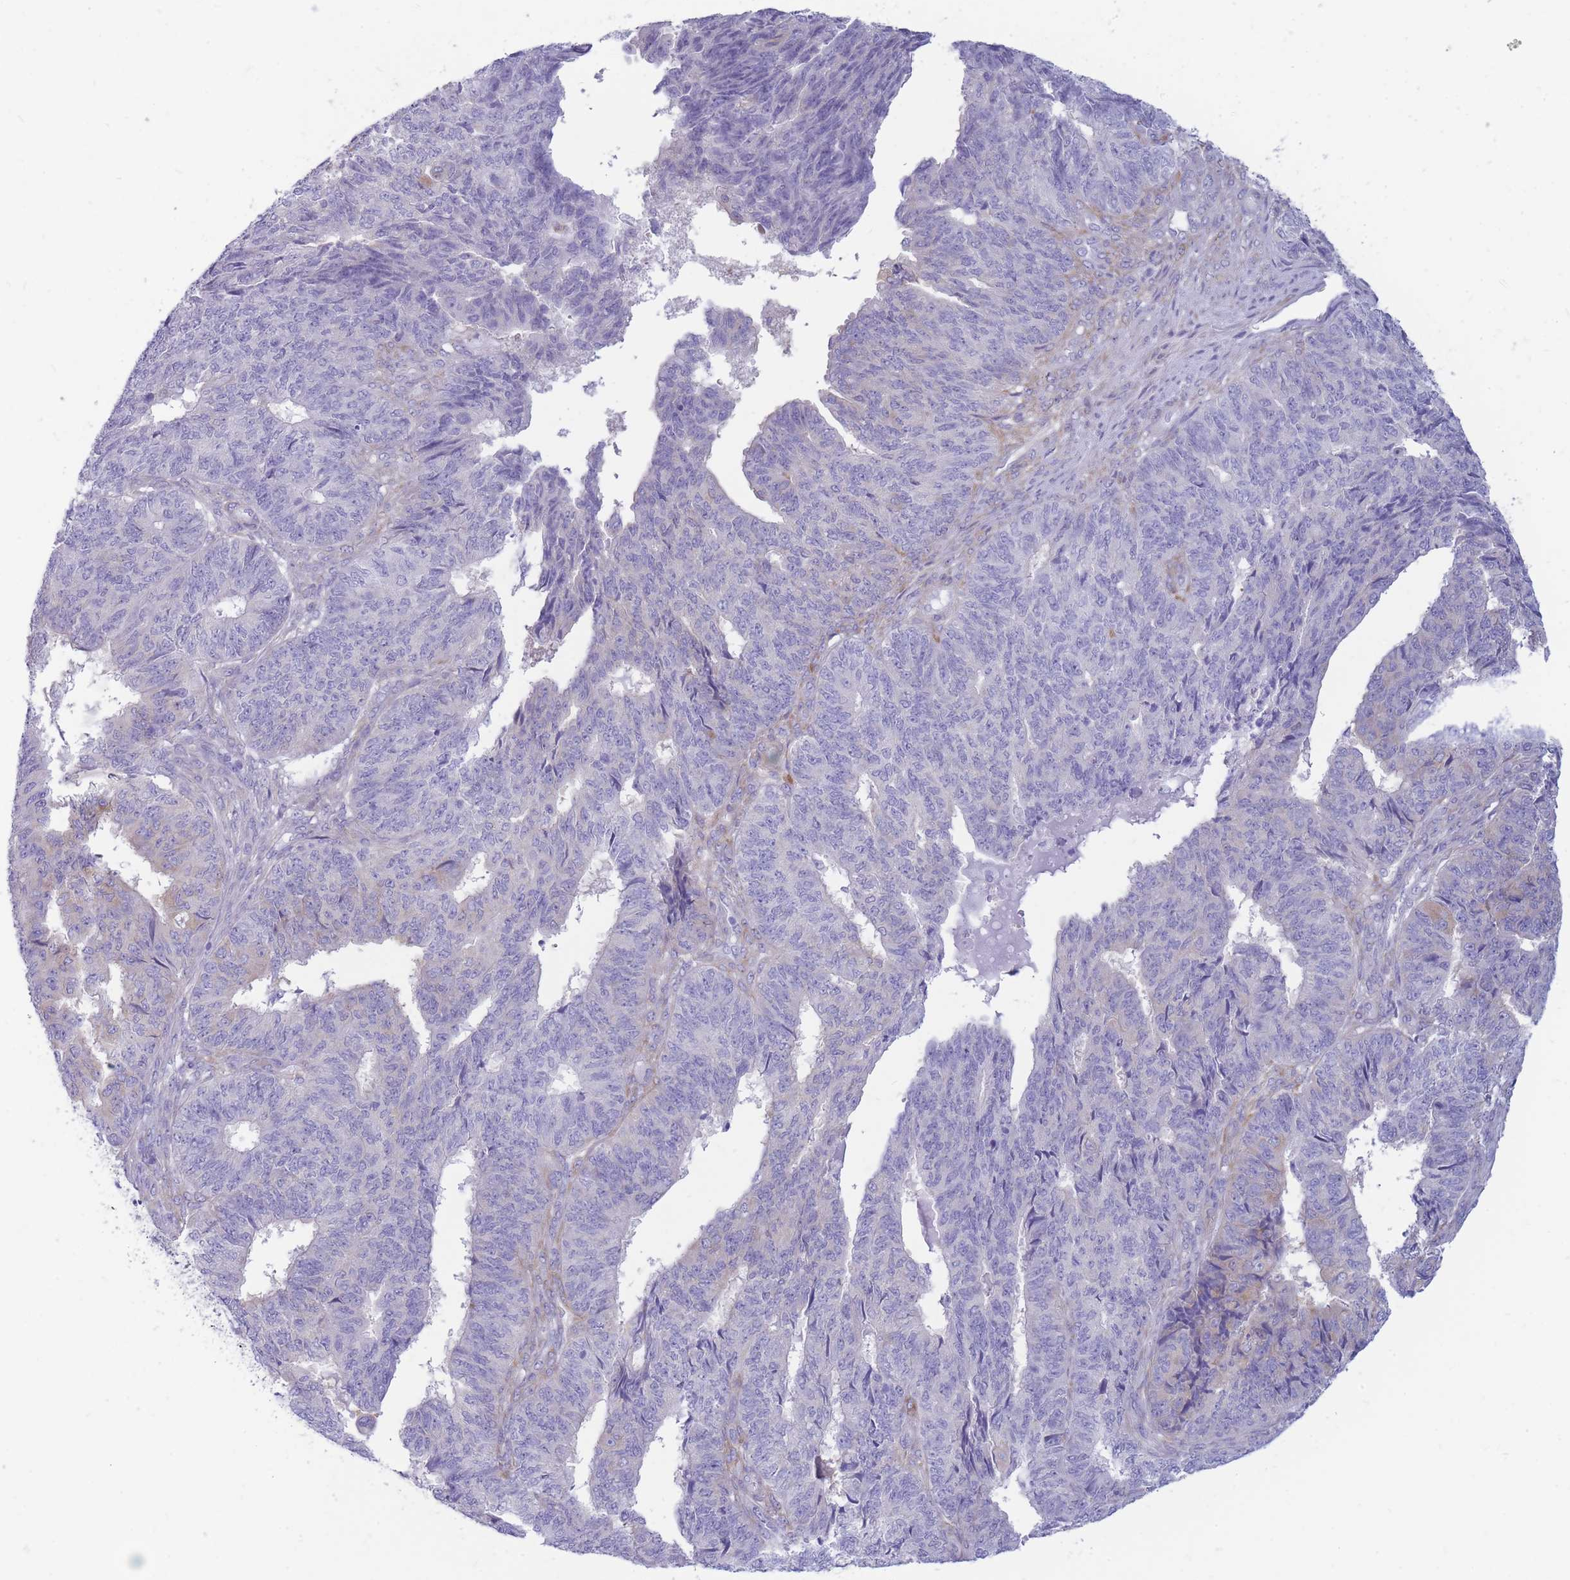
{"staining": {"intensity": "weak", "quantity": "<25%", "location": "cytoplasmic/membranous"}, "tissue": "endometrial cancer", "cell_type": "Tumor cells", "image_type": "cancer", "snomed": [{"axis": "morphology", "description": "Adenocarcinoma, NOS"}, {"axis": "topography", "description": "Endometrium"}], "caption": "Human endometrial adenocarcinoma stained for a protein using immunohistochemistry (IHC) demonstrates no staining in tumor cells.", "gene": "MTSS2", "patient": {"sex": "female", "age": 32}}